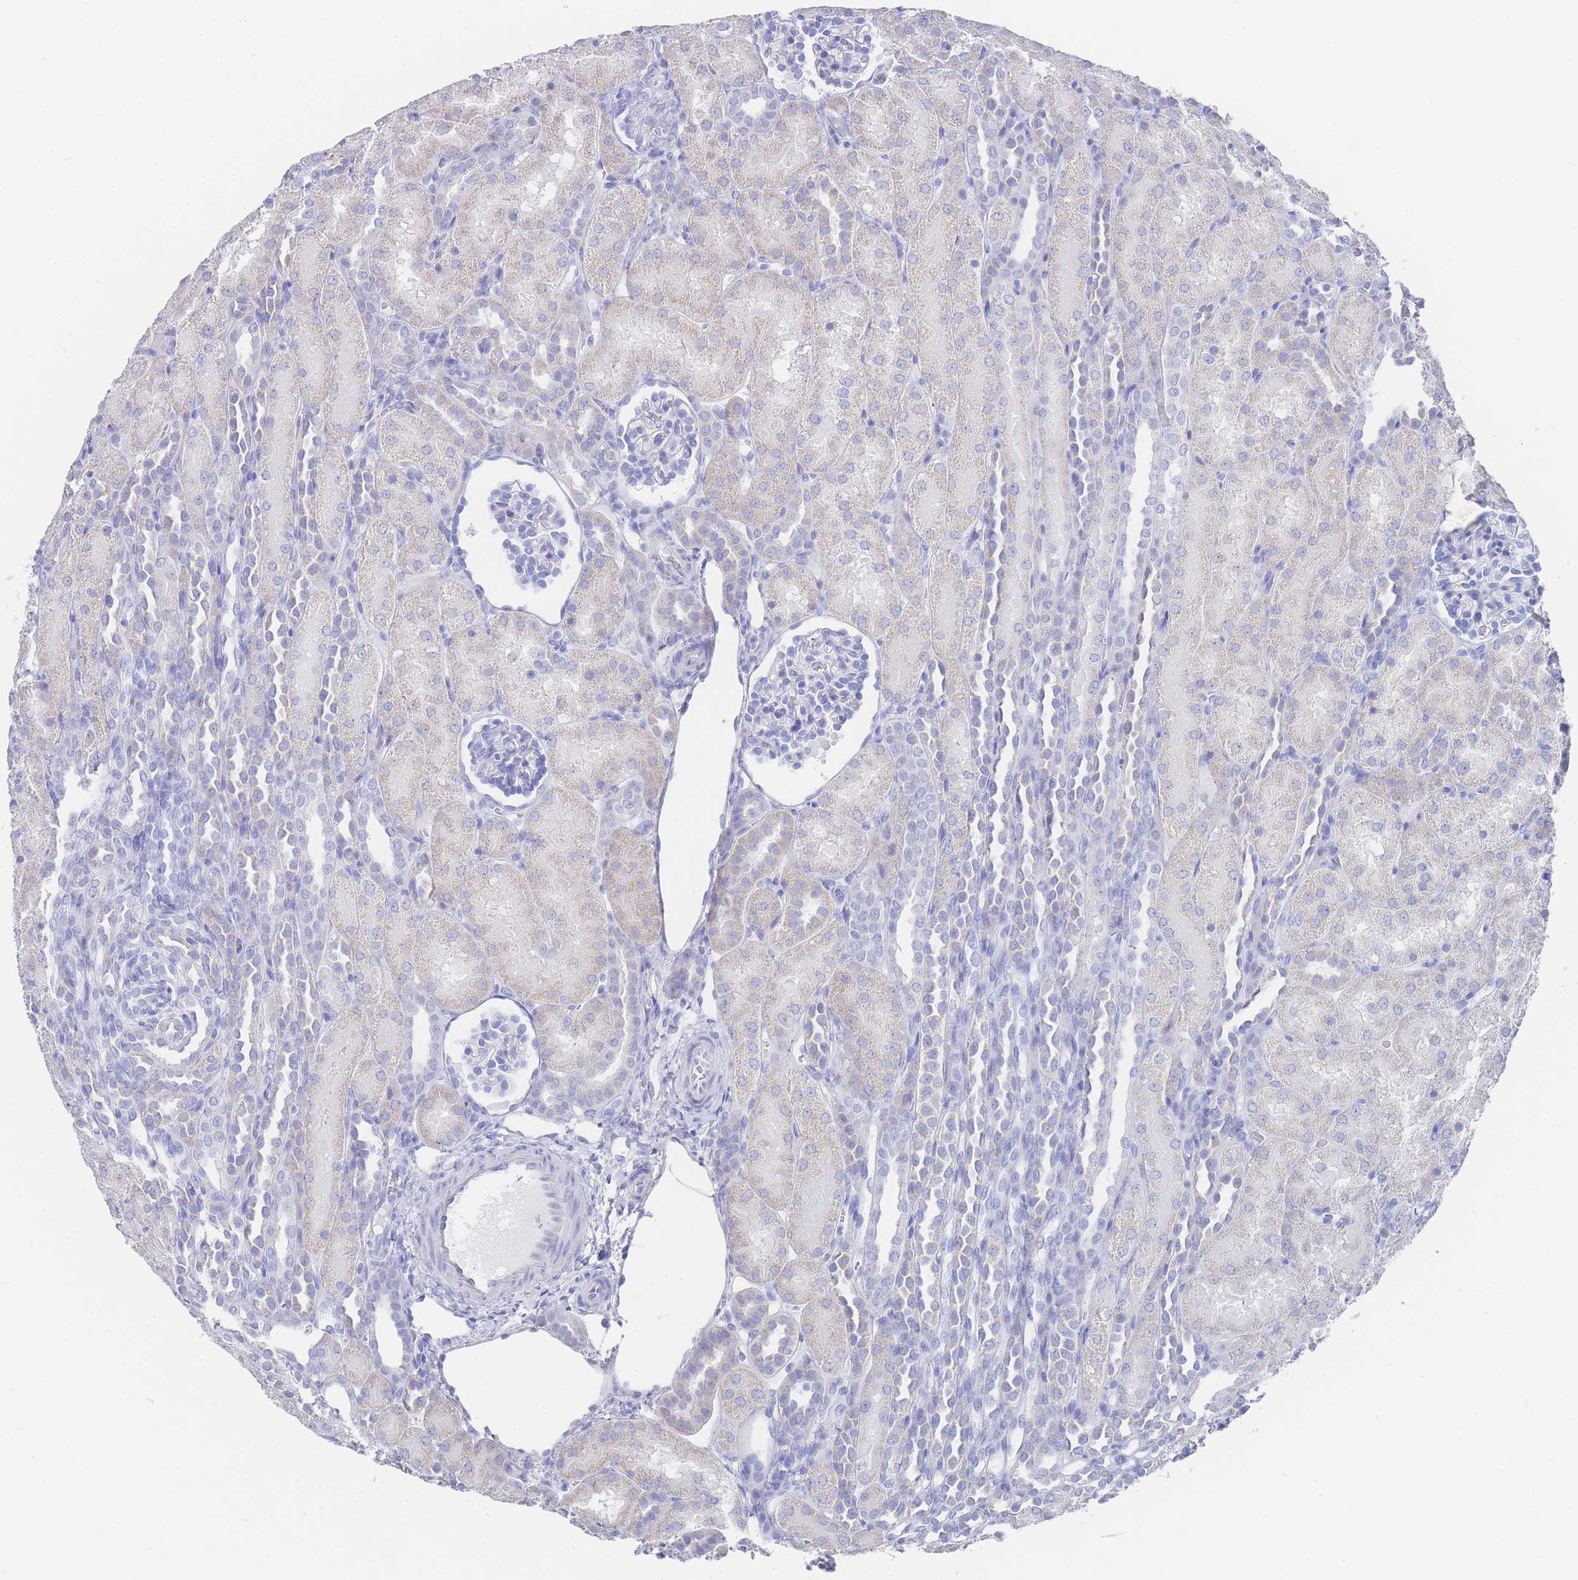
{"staining": {"intensity": "negative", "quantity": "none", "location": "none"}, "tissue": "kidney", "cell_type": "Cells in glomeruli", "image_type": "normal", "snomed": [{"axis": "morphology", "description": "Normal tissue, NOS"}, {"axis": "topography", "description": "Kidney"}], "caption": "Immunohistochemical staining of normal kidney shows no significant positivity in cells in glomeruli.", "gene": "LRRC37A2", "patient": {"sex": "male", "age": 1}}